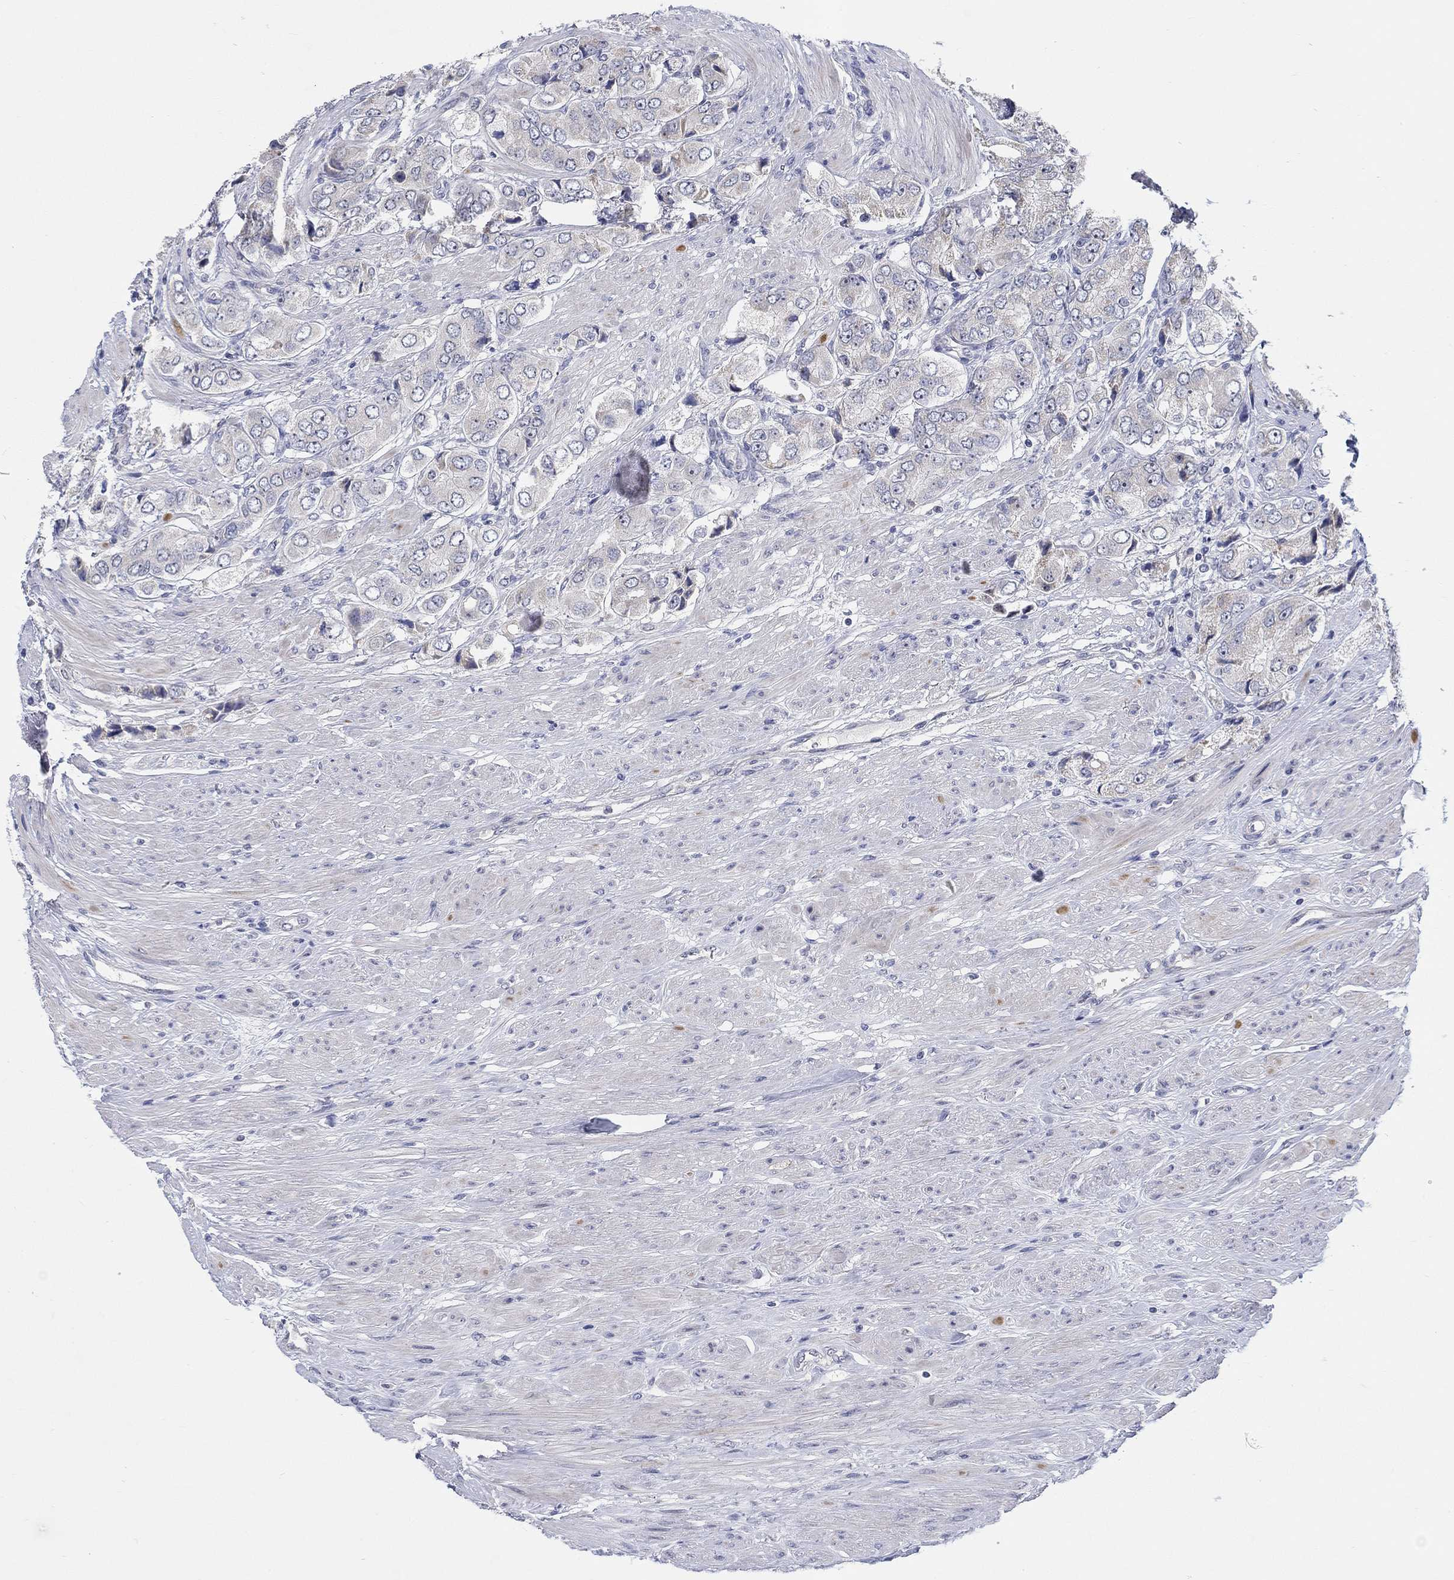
{"staining": {"intensity": "negative", "quantity": "none", "location": "none"}, "tissue": "prostate cancer", "cell_type": "Tumor cells", "image_type": "cancer", "snomed": [{"axis": "morphology", "description": "Adenocarcinoma, Low grade"}, {"axis": "topography", "description": "Prostate"}], "caption": "Histopathology image shows no significant protein expression in tumor cells of prostate cancer. (DAB IHC with hematoxylin counter stain).", "gene": "SMIM18", "patient": {"sex": "male", "age": 69}}